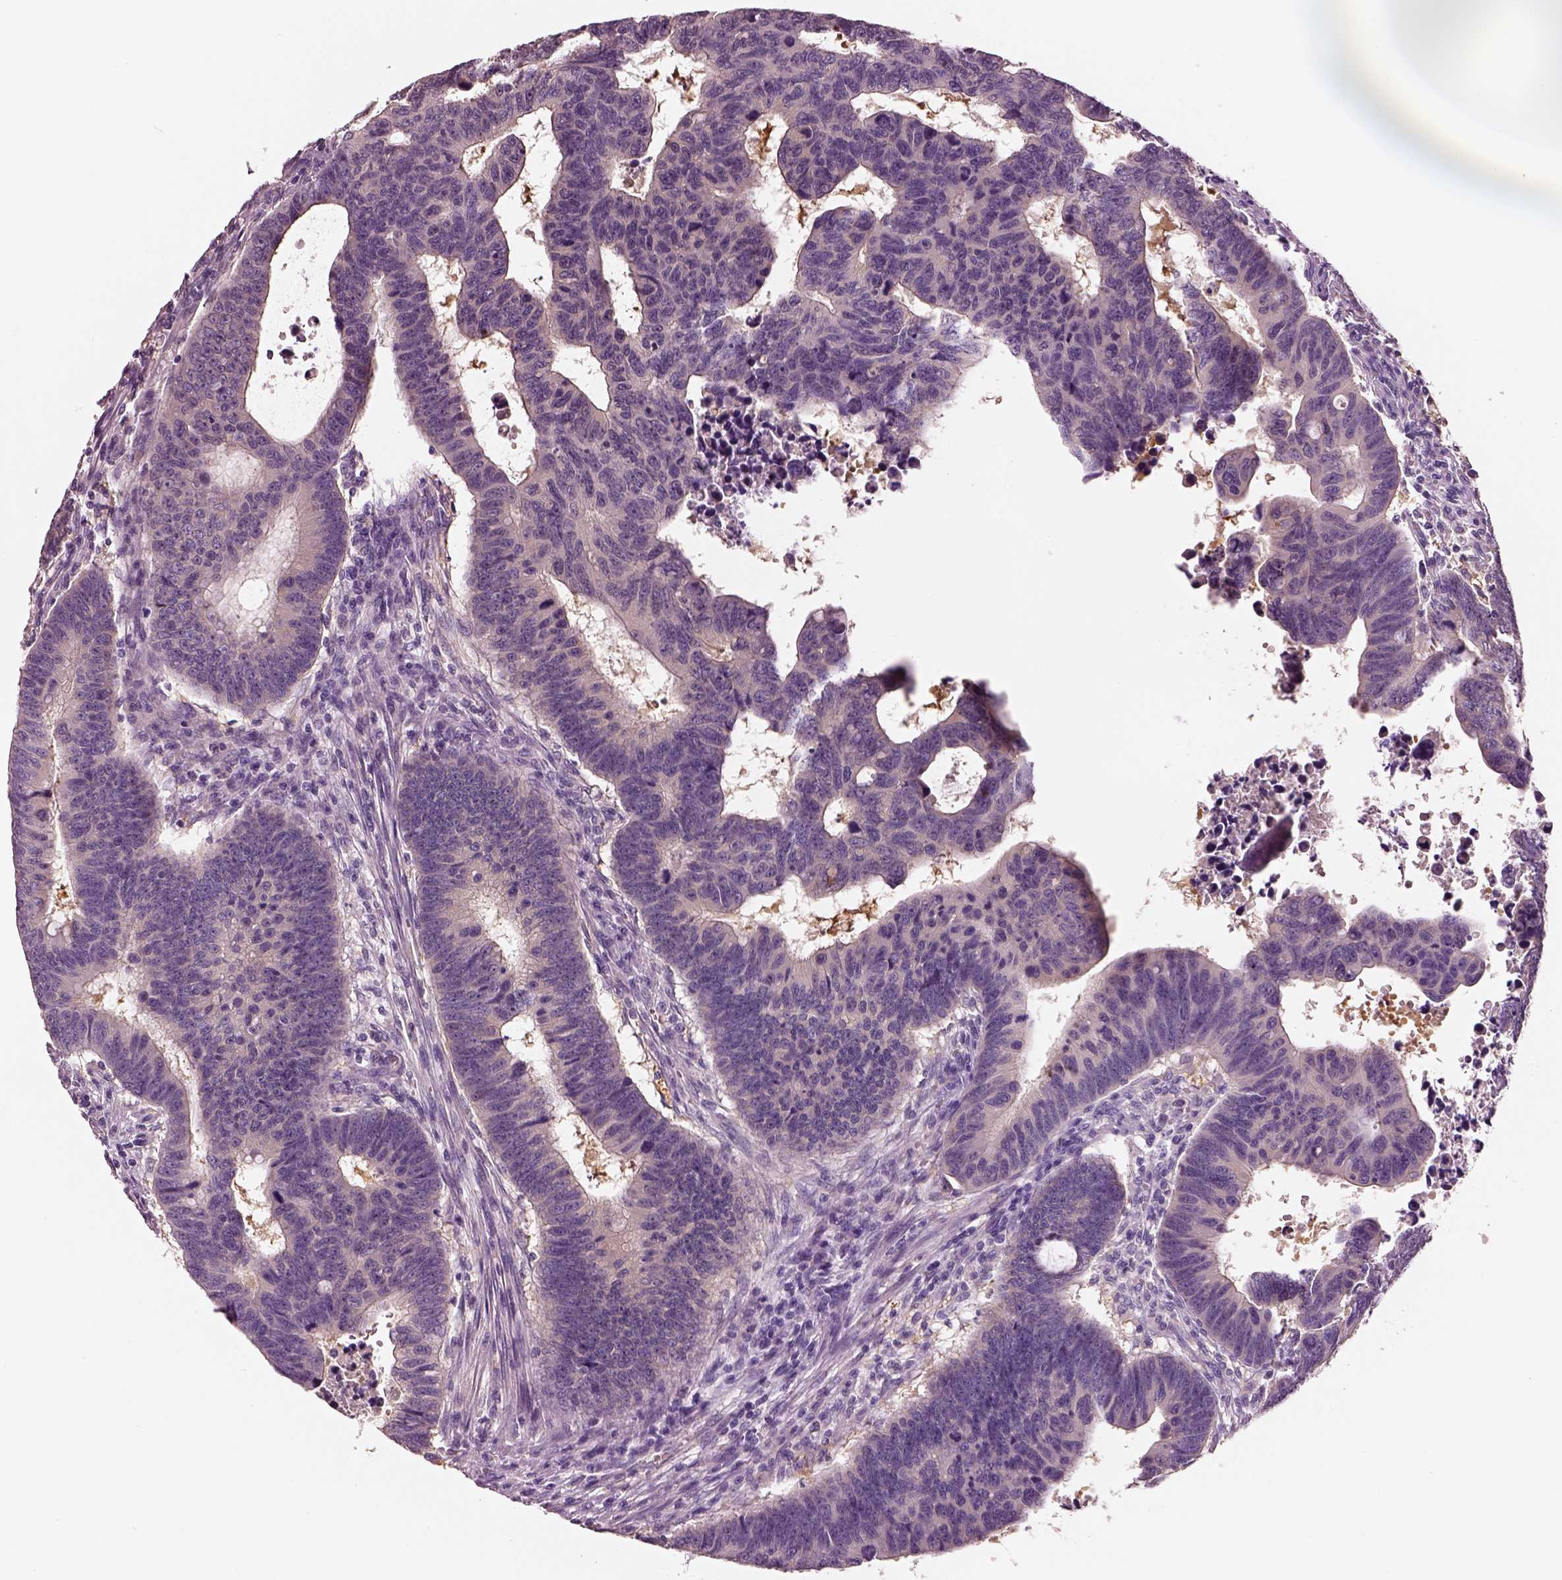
{"staining": {"intensity": "negative", "quantity": "none", "location": "none"}, "tissue": "colorectal cancer", "cell_type": "Tumor cells", "image_type": "cancer", "snomed": [{"axis": "morphology", "description": "Adenocarcinoma, NOS"}, {"axis": "topography", "description": "Rectum"}], "caption": "Tumor cells show no significant protein staining in adenocarcinoma (colorectal).", "gene": "ELSPBP1", "patient": {"sex": "female", "age": 85}}